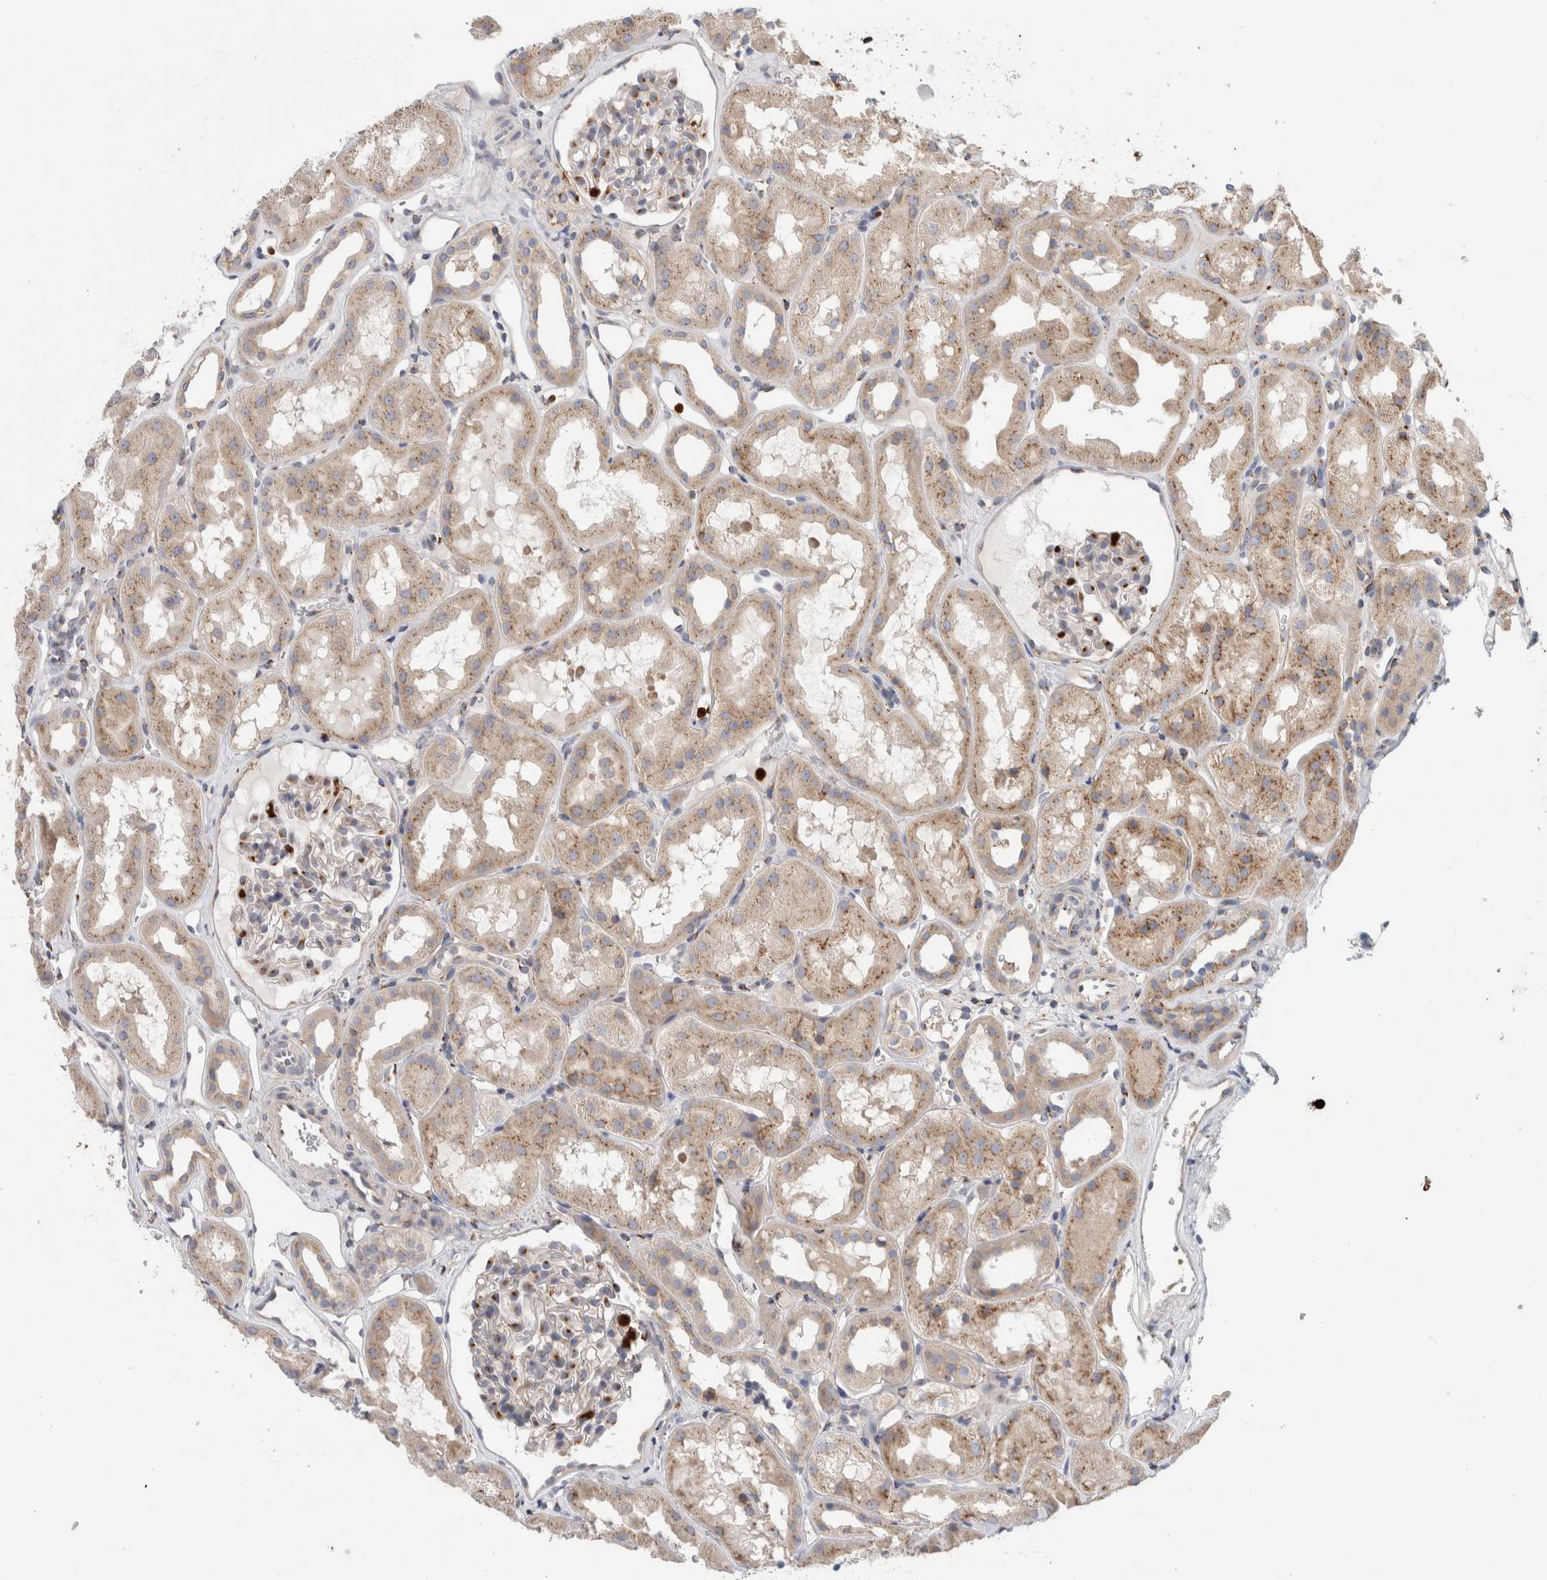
{"staining": {"intensity": "moderate", "quantity": "<25%", "location": "cytoplasmic/membranous"}, "tissue": "kidney", "cell_type": "Cells in glomeruli", "image_type": "normal", "snomed": [{"axis": "morphology", "description": "Normal tissue, NOS"}, {"axis": "topography", "description": "Kidney"}], "caption": "Immunohistochemistry of normal kidney reveals low levels of moderate cytoplasmic/membranous positivity in approximately <25% of cells in glomeruli.", "gene": "P4HA1", "patient": {"sex": "male", "age": 16}}